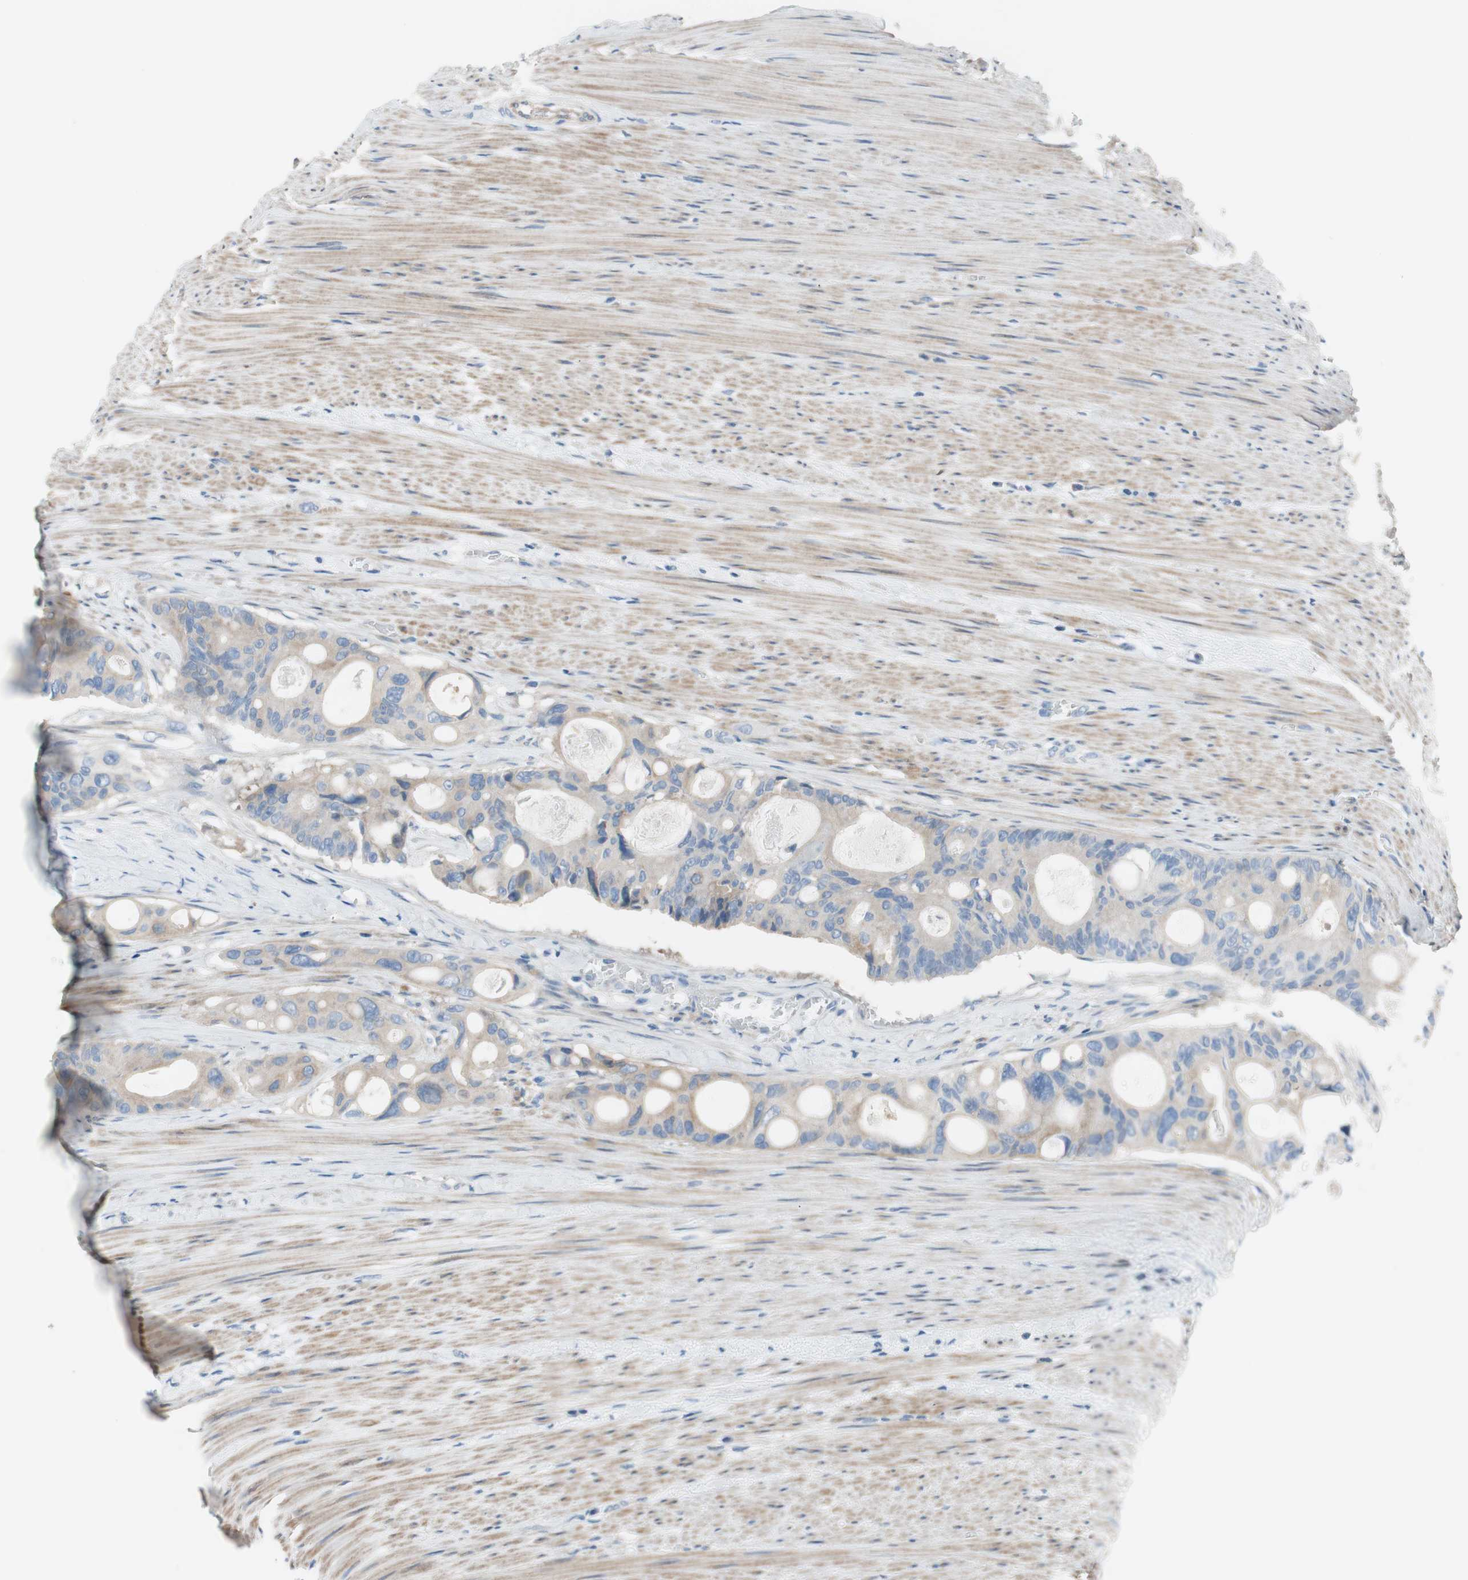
{"staining": {"intensity": "weak", "quantity": "25%-75%", "location": "cytoplasmic/membranous"}, "tissue": "colorectal cancer", "cell_type": "Tumor cells", "image_type": "cancer", "snomed": [{"axis": "morphology", "description": "Adenocarcinoma, NOS"}, {"axis": "topography", "description": "Colon"}], "caption": "Colorectal adenocarcinoma stained with a protein marker displays weak staining in tumor cells.", "gene": "FDFT1", "patient": {"sex": "female", "age": 57}}